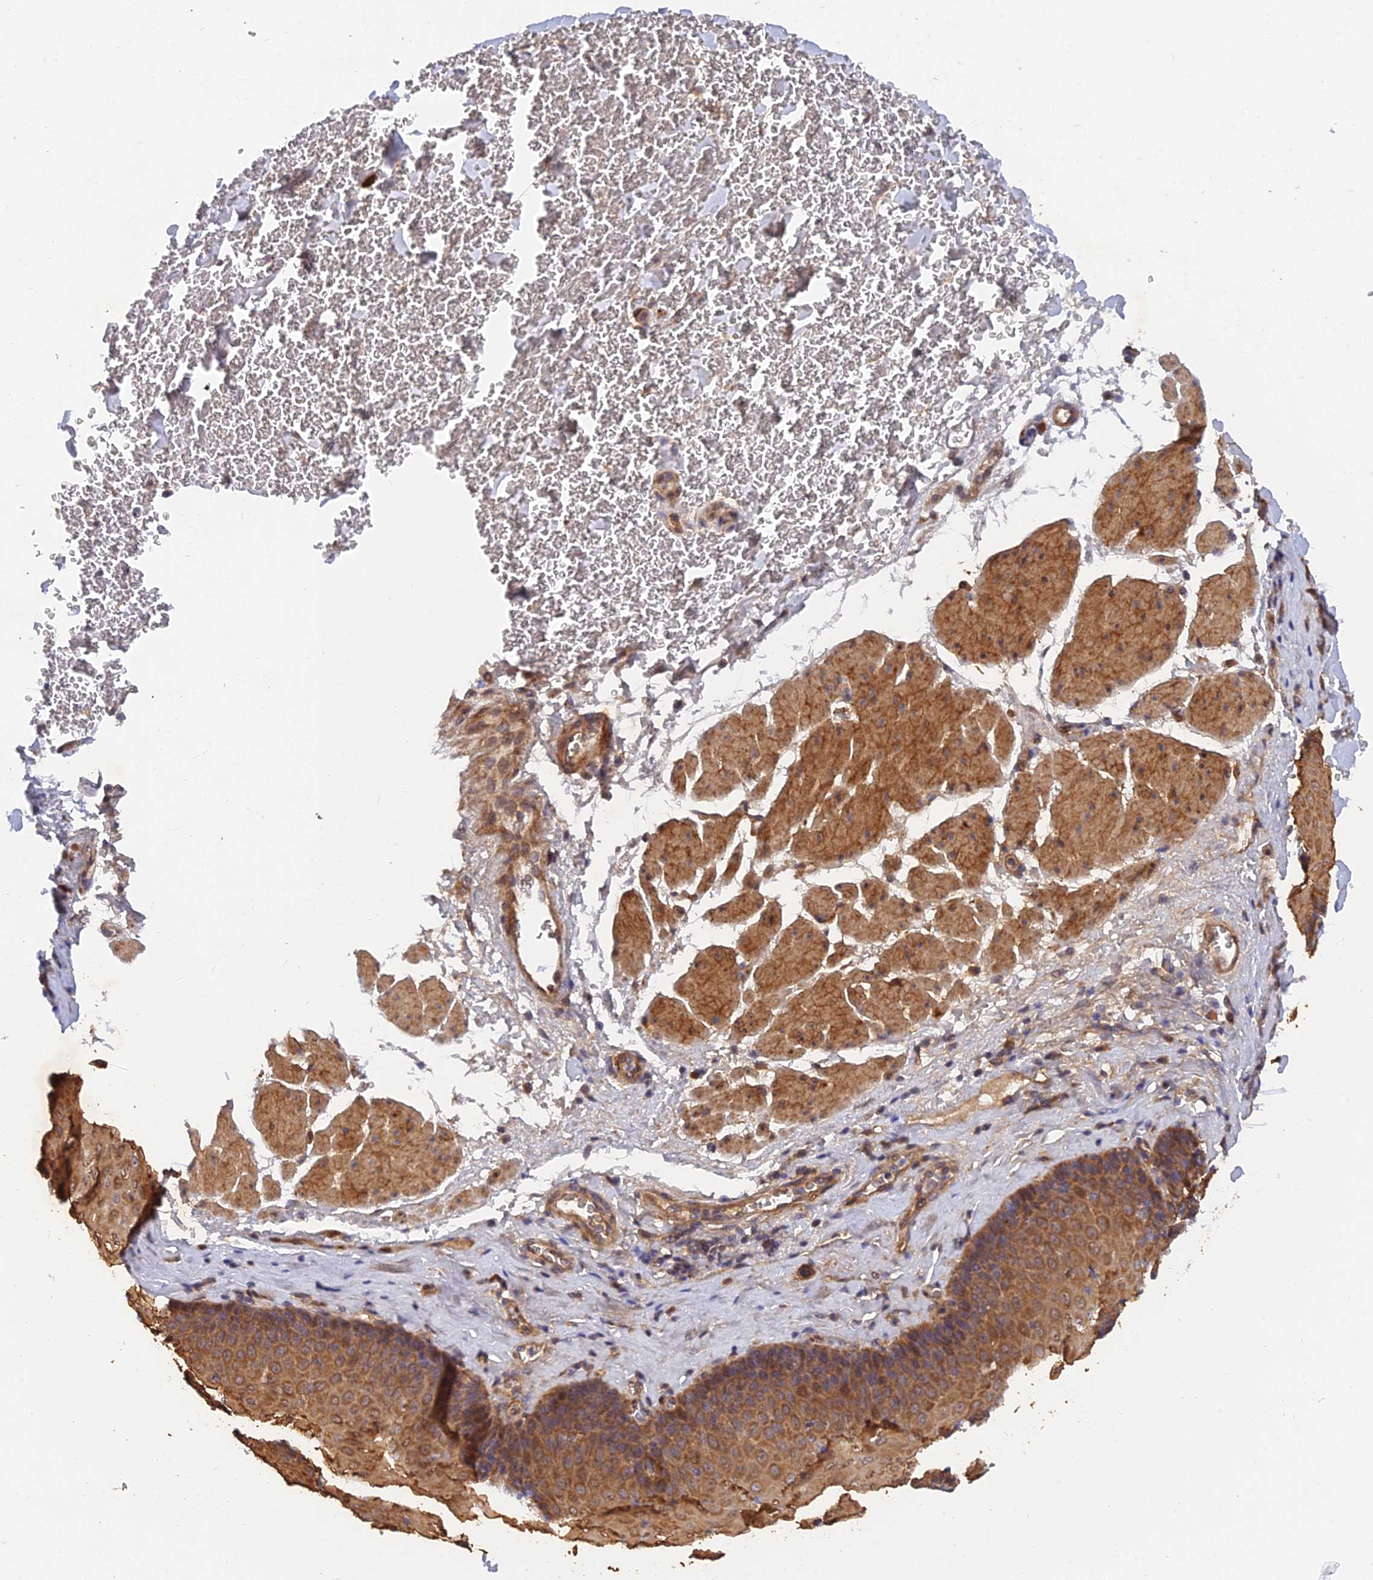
{"staining": {"intensity": "moderate", "quantity": ">75%", "location": "cytoplasmic/membranous"}, "tissue": "esophagus", "cell_type": "Squamous epithelial cells", "image_type": "normal", "snomed": [{"axis": "morphology", "description": "Normal tissue, NOS"}, {"axis": "topography", "description": "Esophagus"}], "caption": "An IHC micrograph of benign tissue is shown. Protein staining in brown labels moderate cytoplasmic/membranous positivity in esophagus within squamous epithelial cells. (DAB (3,3'-diaminobenzidine) = brown stain, brightfield microscopy at high magnification).", "gene": "SLC38A11", "patient": {"sex": "female", "age": 66}}